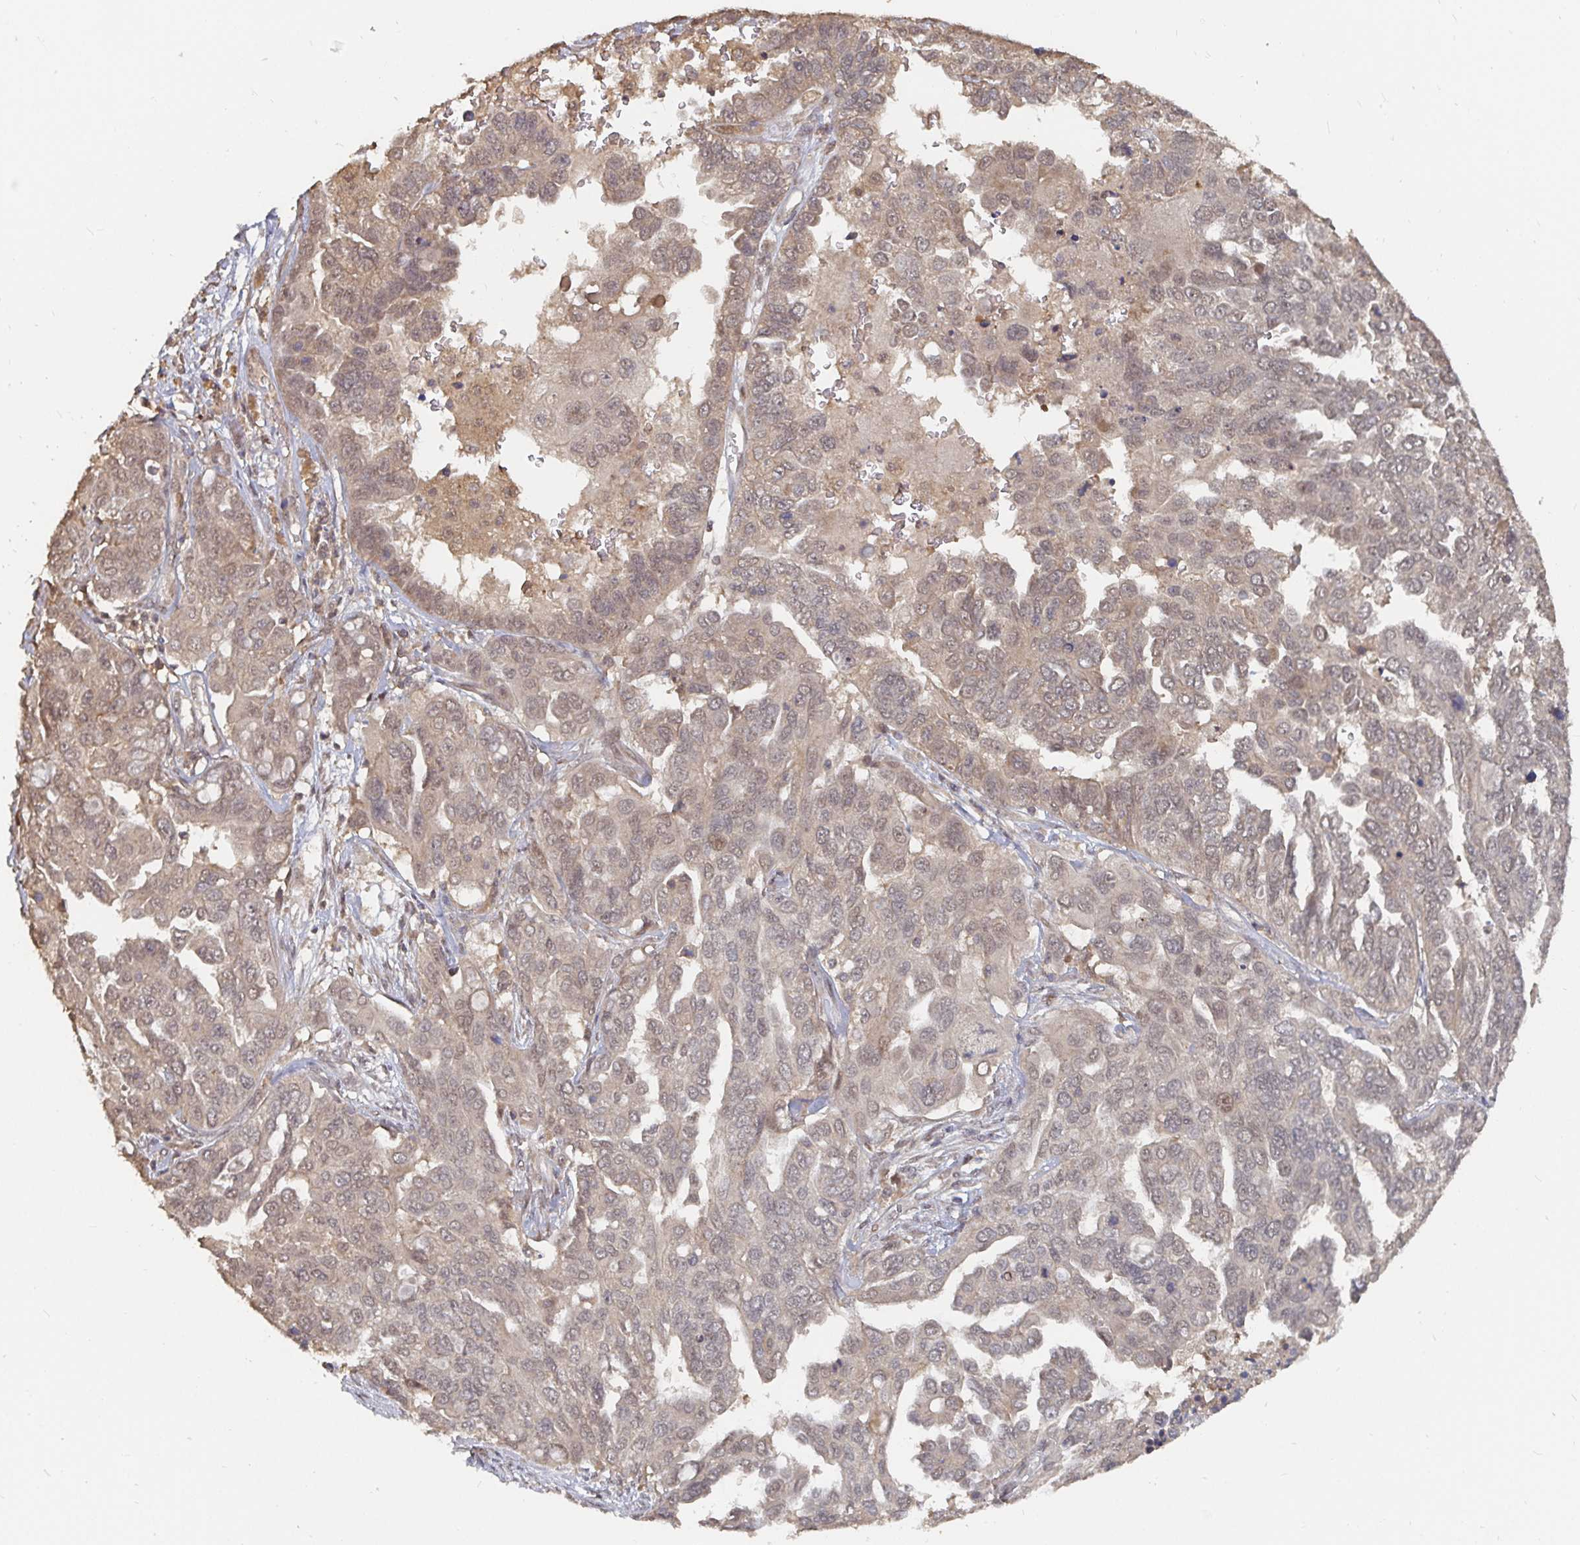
{"staining": {"intensity": "weak", "quantity": "25%-75%", "location": "cytoplasmic/membranous,nuclear"}, "tissue": "ovarian cancer", "cell_type": "Tumor cells", "image_type": "cancer", "snomed": [{"axis": "morphology", "description": "Cystadenocarcinoma, serous, NOS"}, {"axis": "topography", "description": "Ovary"}], "caption": "The histopathology image shows immunohistochemical staining of ovarian serous cystadenocarcinoma. There is weak cytoplasmic/membranous and nuclear positivity is seen in approximately 25%-75% of tumor cells.", "gene": "LRP5", "patient": {"sex": "female", "age": 53}}